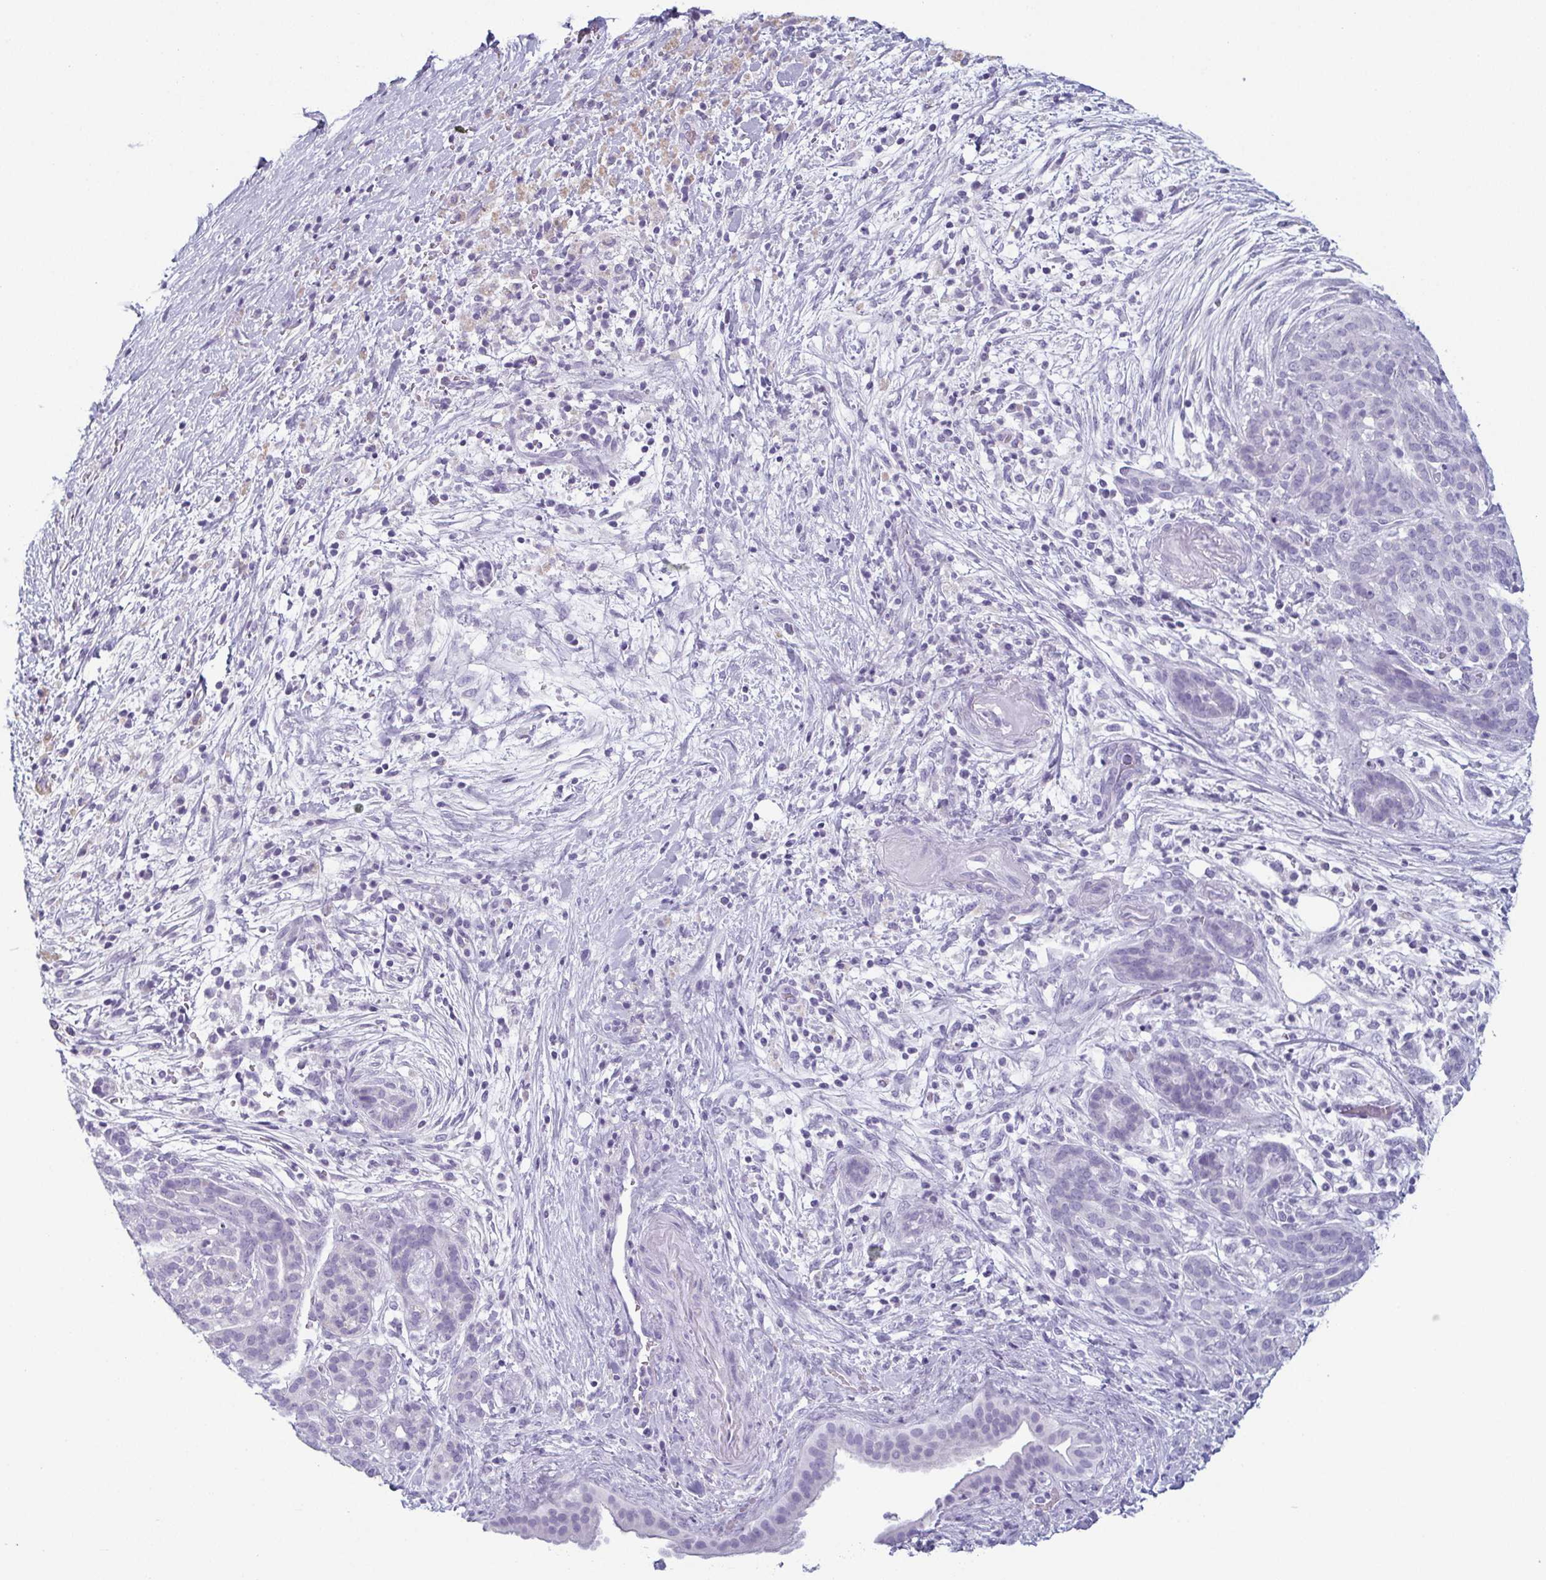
{"staining": {"intensity": "negative", "quantity": "none", "location": "none"}, "tissue": "pancreatic cancer", "cell_type": "Tumor cells", "image_type": "cancer", "snomed": [{"axis": "morphology", "description": "Adenocarcinoma, NOS"}, {"axis": "topography", "description": "Pancreas"}], "caption": "Tumor cells show no significant staining in pancreatic adenocarcinoma.", "gene": "KRT78", "patient": {"sex": "male", "age": 44}}